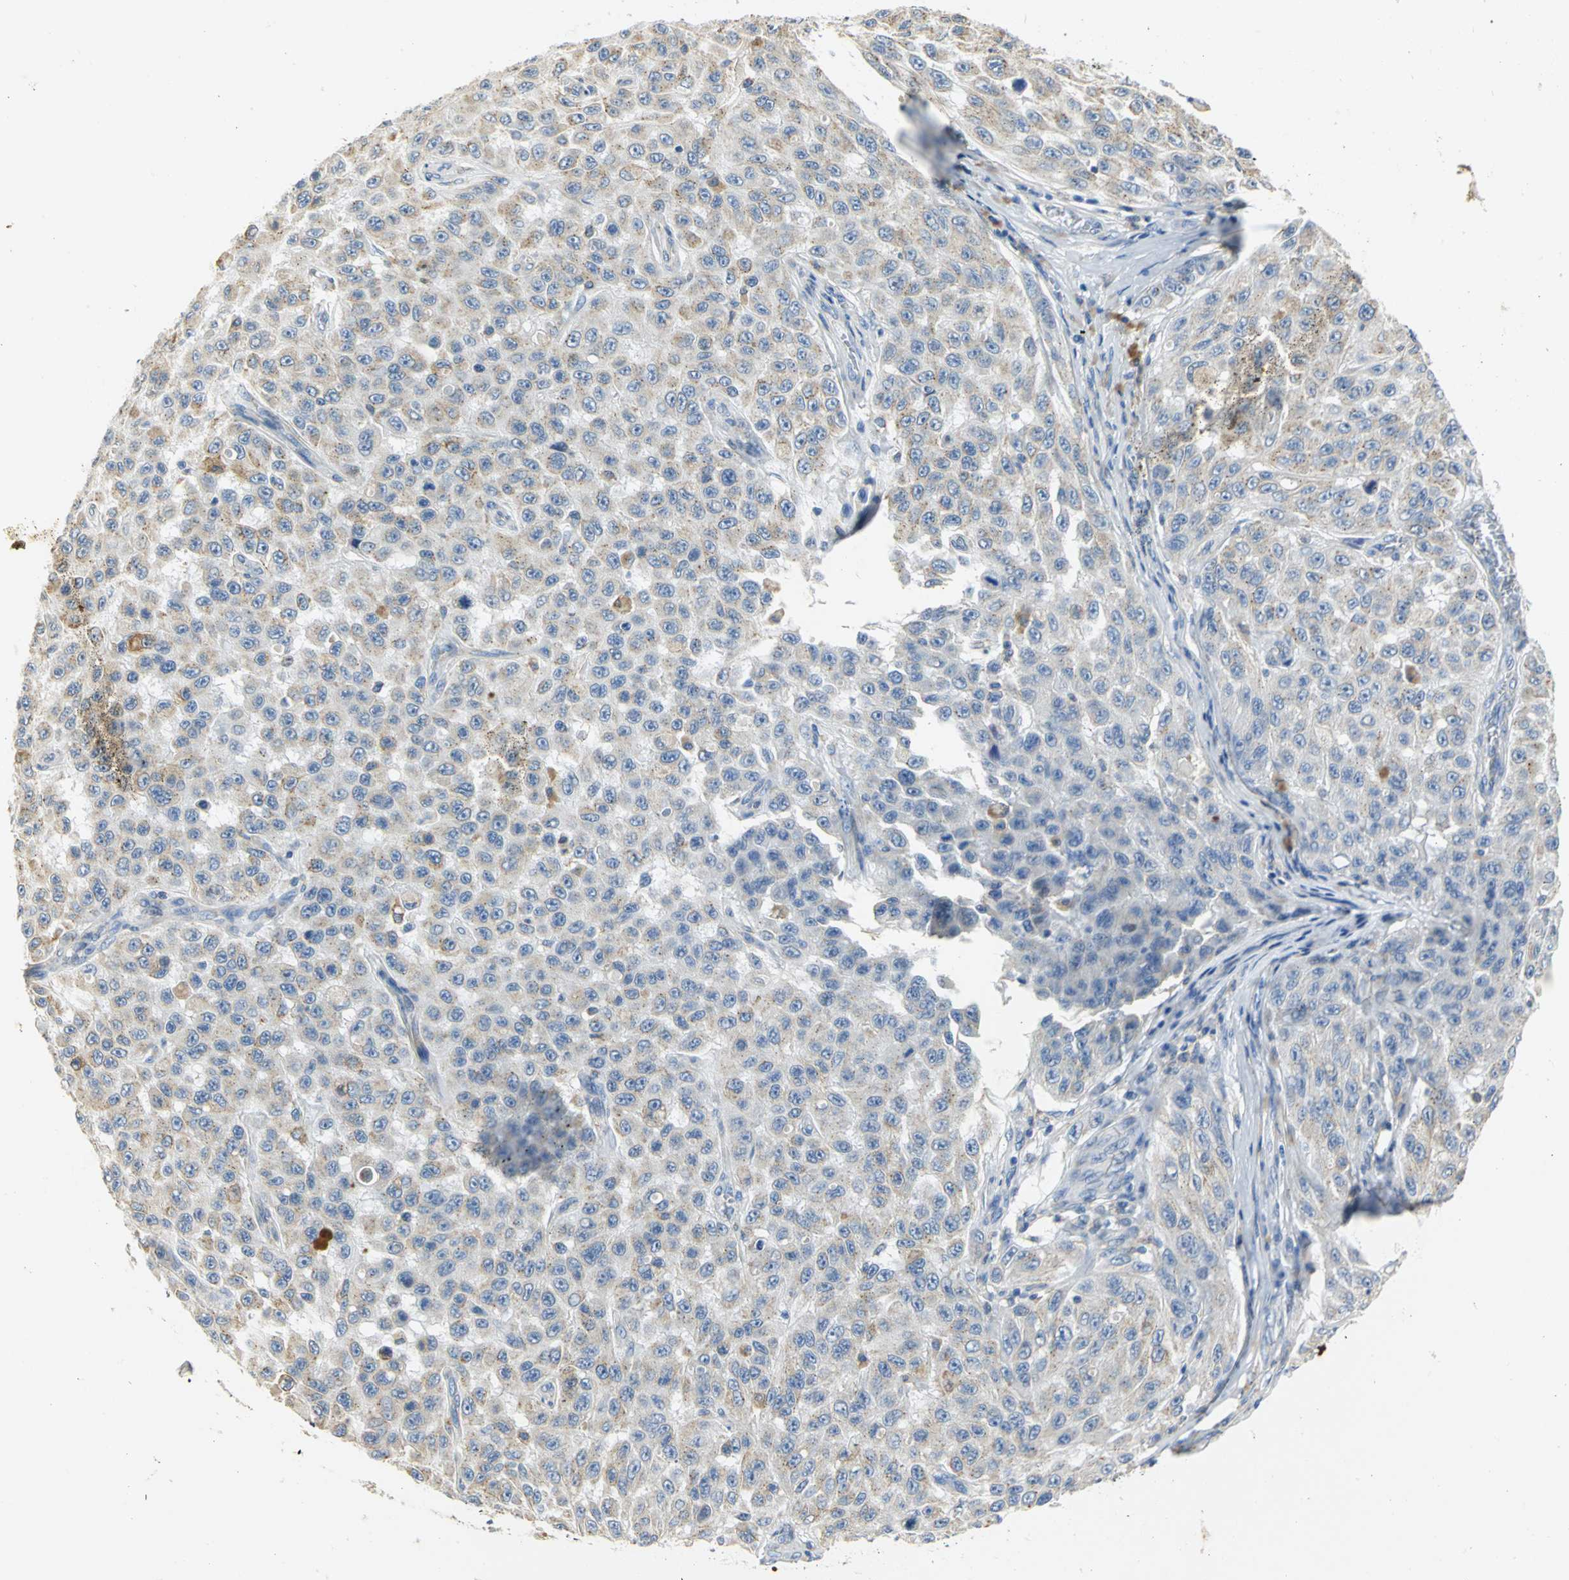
{"staining": {"intensity": "weak", "quantity": ">75%", "location": "cytoplasmic/membranous"}, "tissue": "melanoma", "cell_type": "Tumor cells", "image_type": "cancer", "snomed": [{"axis": "morphology", "description": "Malignant melanoma, NOS"}, {"axis": "topography", "description": "Skin"}], "caption": "Melanoma stained with DAB IHC displays low levels of weak cytoplasmic/membranous staining in approximately >75% of tumor cells.", "gene": "GNRH2", "patient": {"sex": "male", "age": 30}}